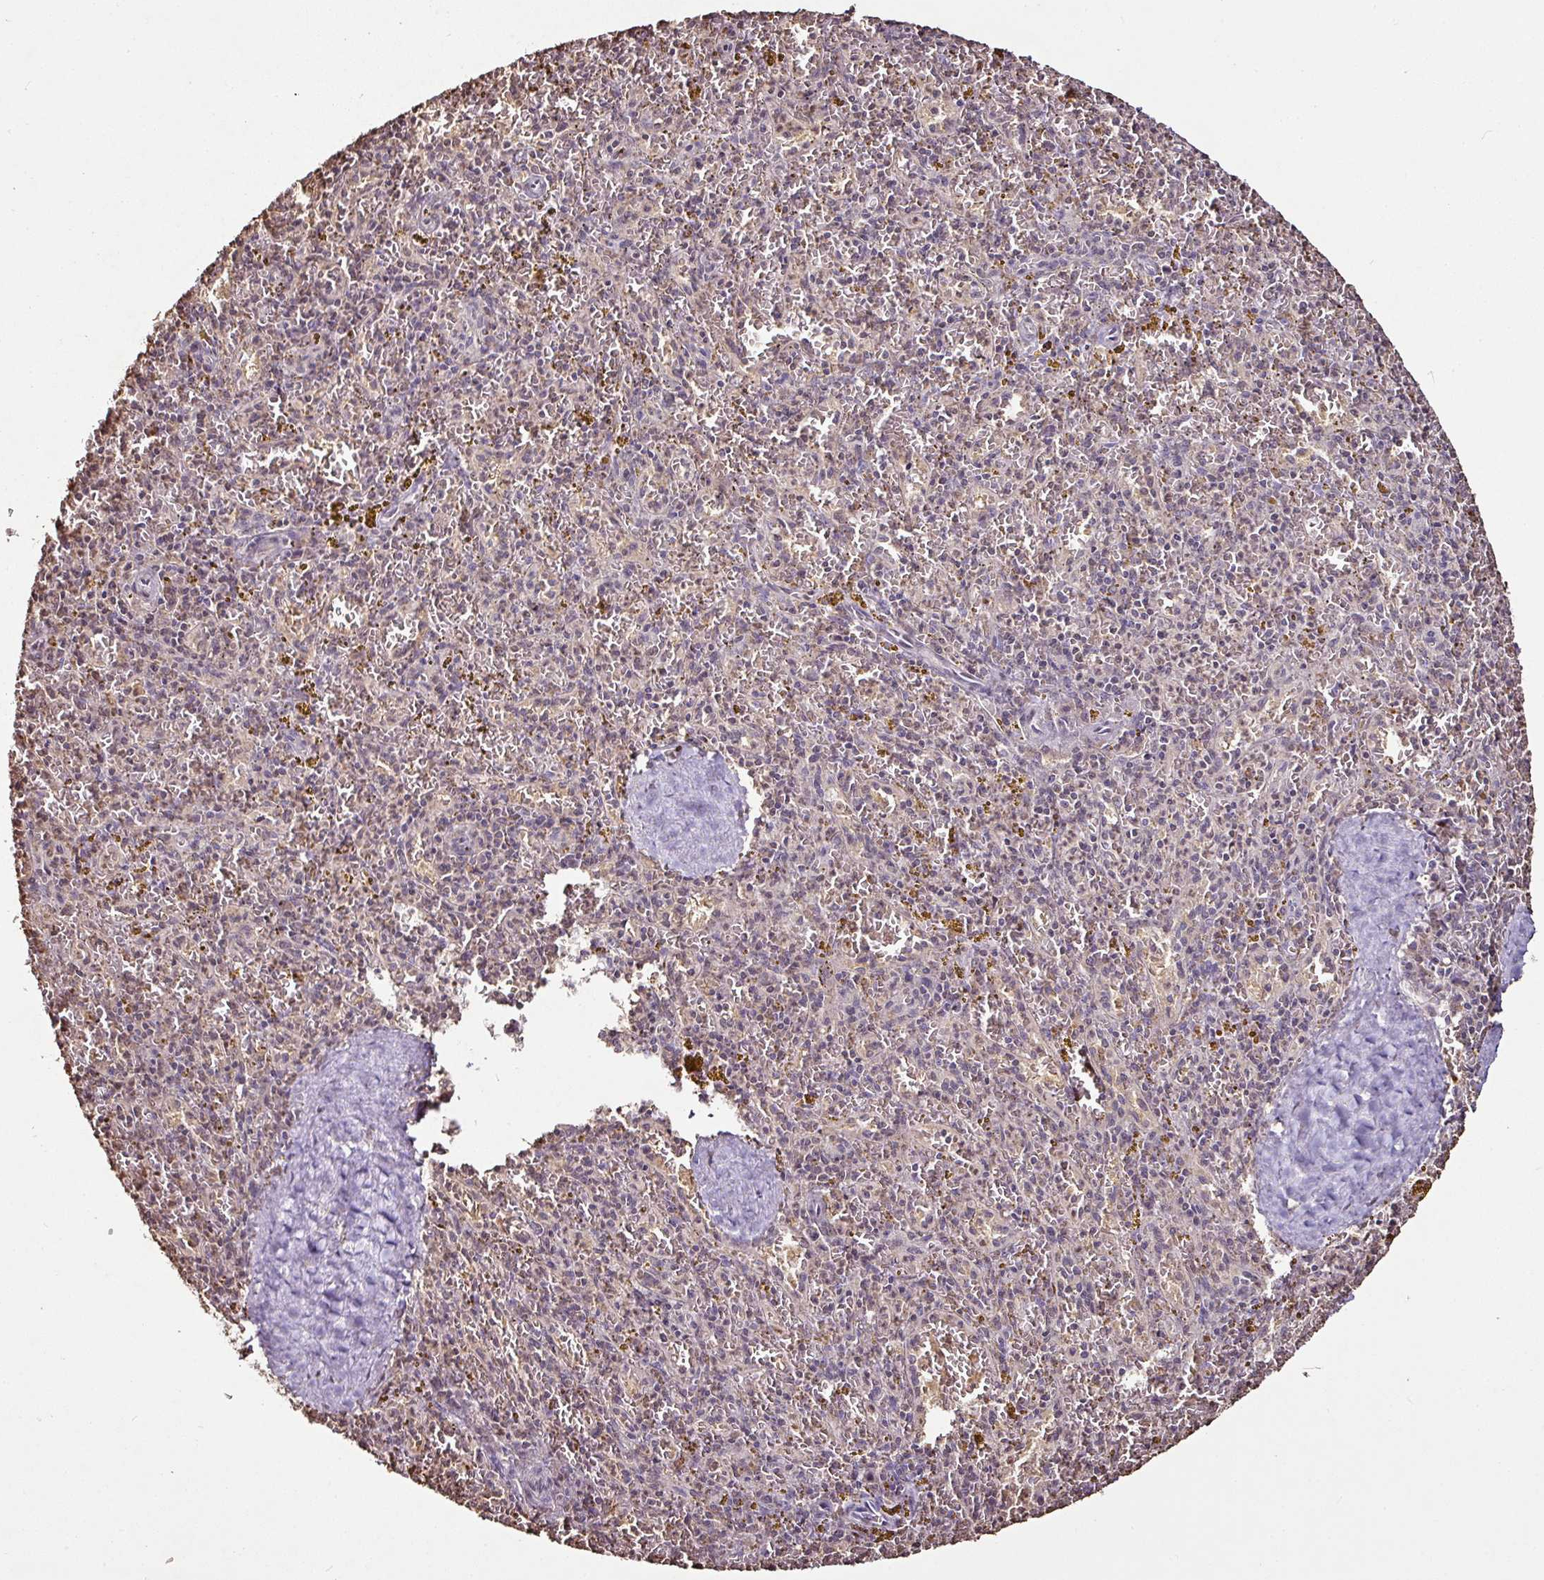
{"staining": {"intensity": "weak", "quantity": "25%-75%", "location": "nuclear"}, "tissue": "spleen", "cell_type": "Cells in red pulp", "image_type": "normal", "snomed": [{"axis": "morphology", "description": "Normal tissue, NOS"}, {"axis": "topography", "description": "Spleen"}], "caption": "About 25%-75% of cells in red pulp in unremarkable human spleen display weak nuclear protein positivity as visualized by brown immunohistochemical staining.", "gene": "RPL38", "patient": {"sex": "male", "age": 57}}